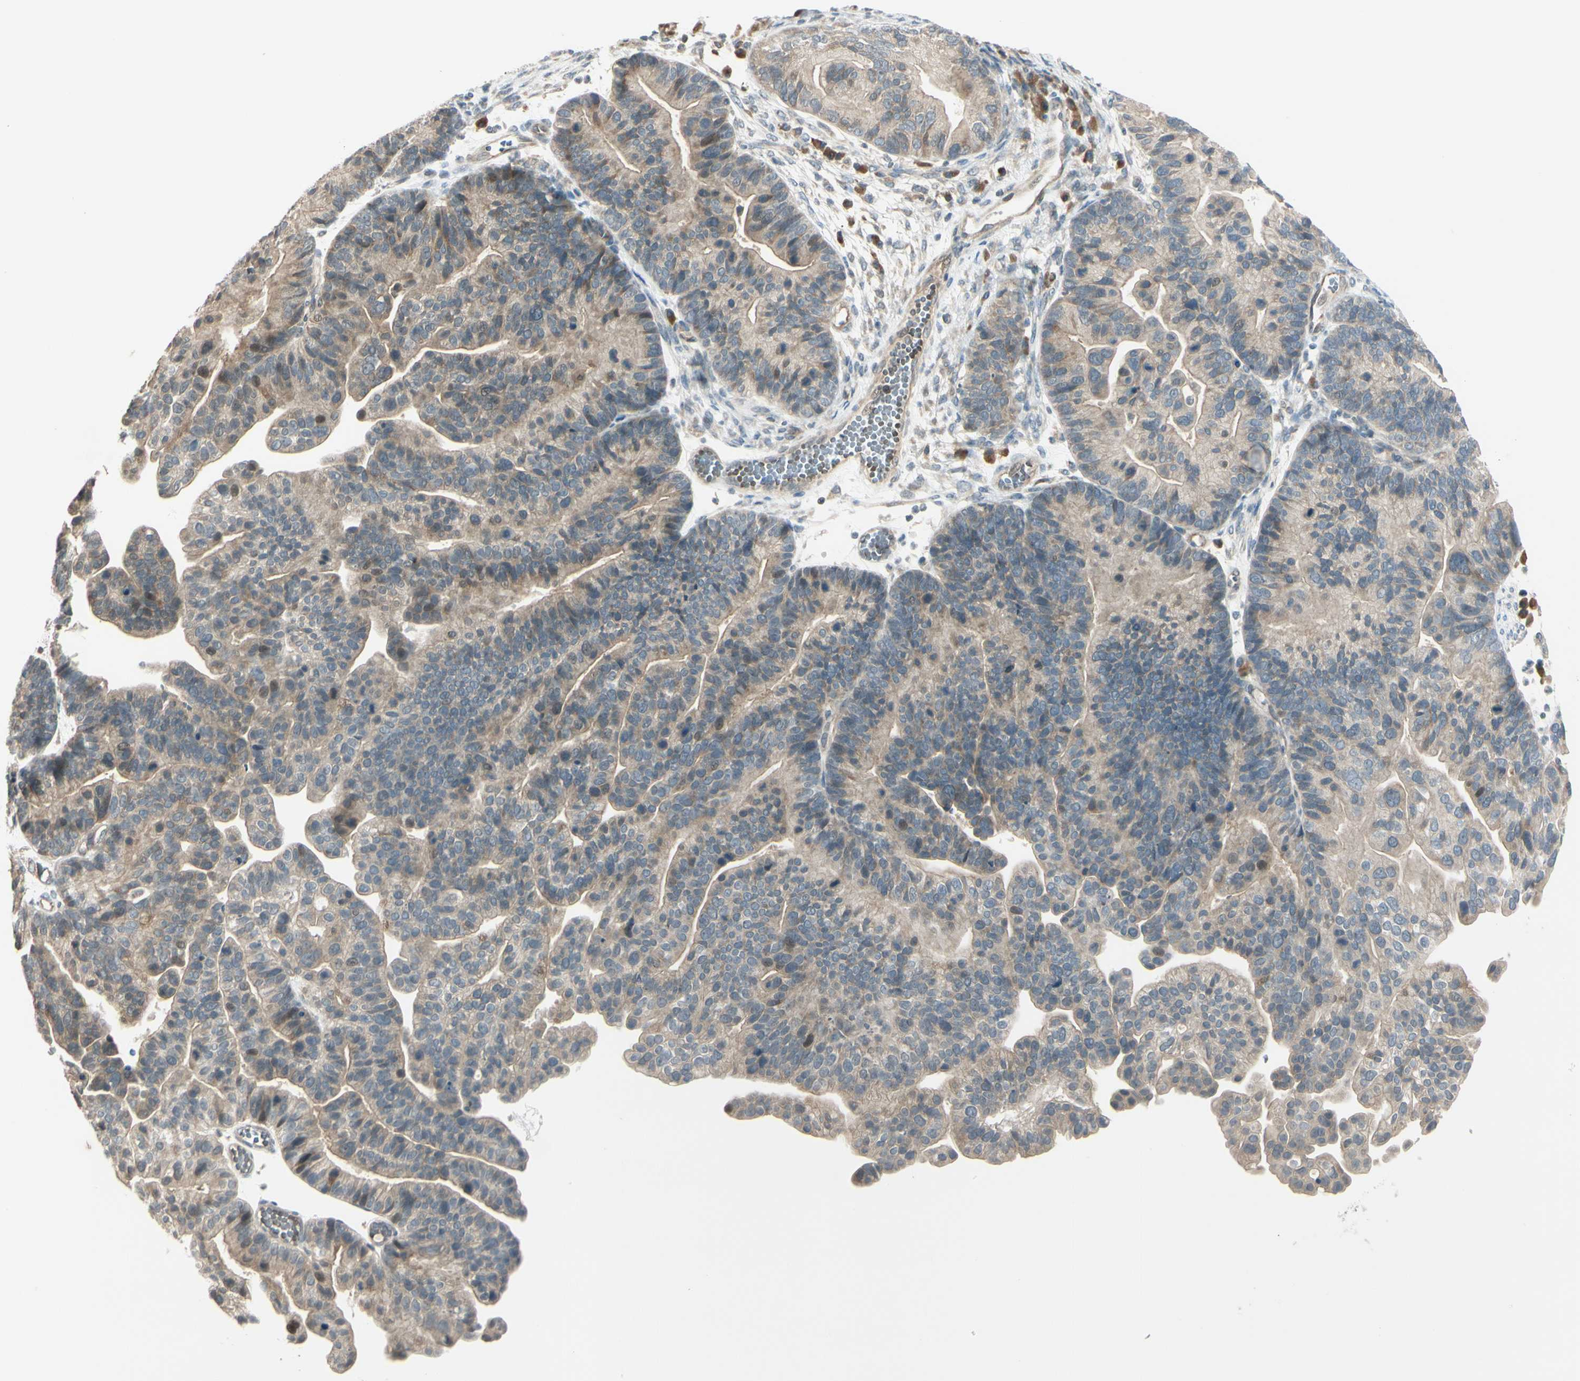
{"staining": {"intensity": "weak", "quantity": ">75%", "location": "cytoplasmic/membranous"}, "tissue": "ovarian cancer", "cell_type": "Tumor cells", "image_type": "cancer", "snomed": [{"axis": "morphology", "description": "Cystadenocarcinoma, serous, NOS"}, {"axis": "topography", "description": "Ovary"}], "caption": "Brown immunohistochemical staining in human serous cystadenocarcinoma (ovarian) reveals weak cytoplasmic/membranous expression in approximately >75% of tumor cells.", "gene": "FGF10", "patient": {"sex": "female", "age": 56}}